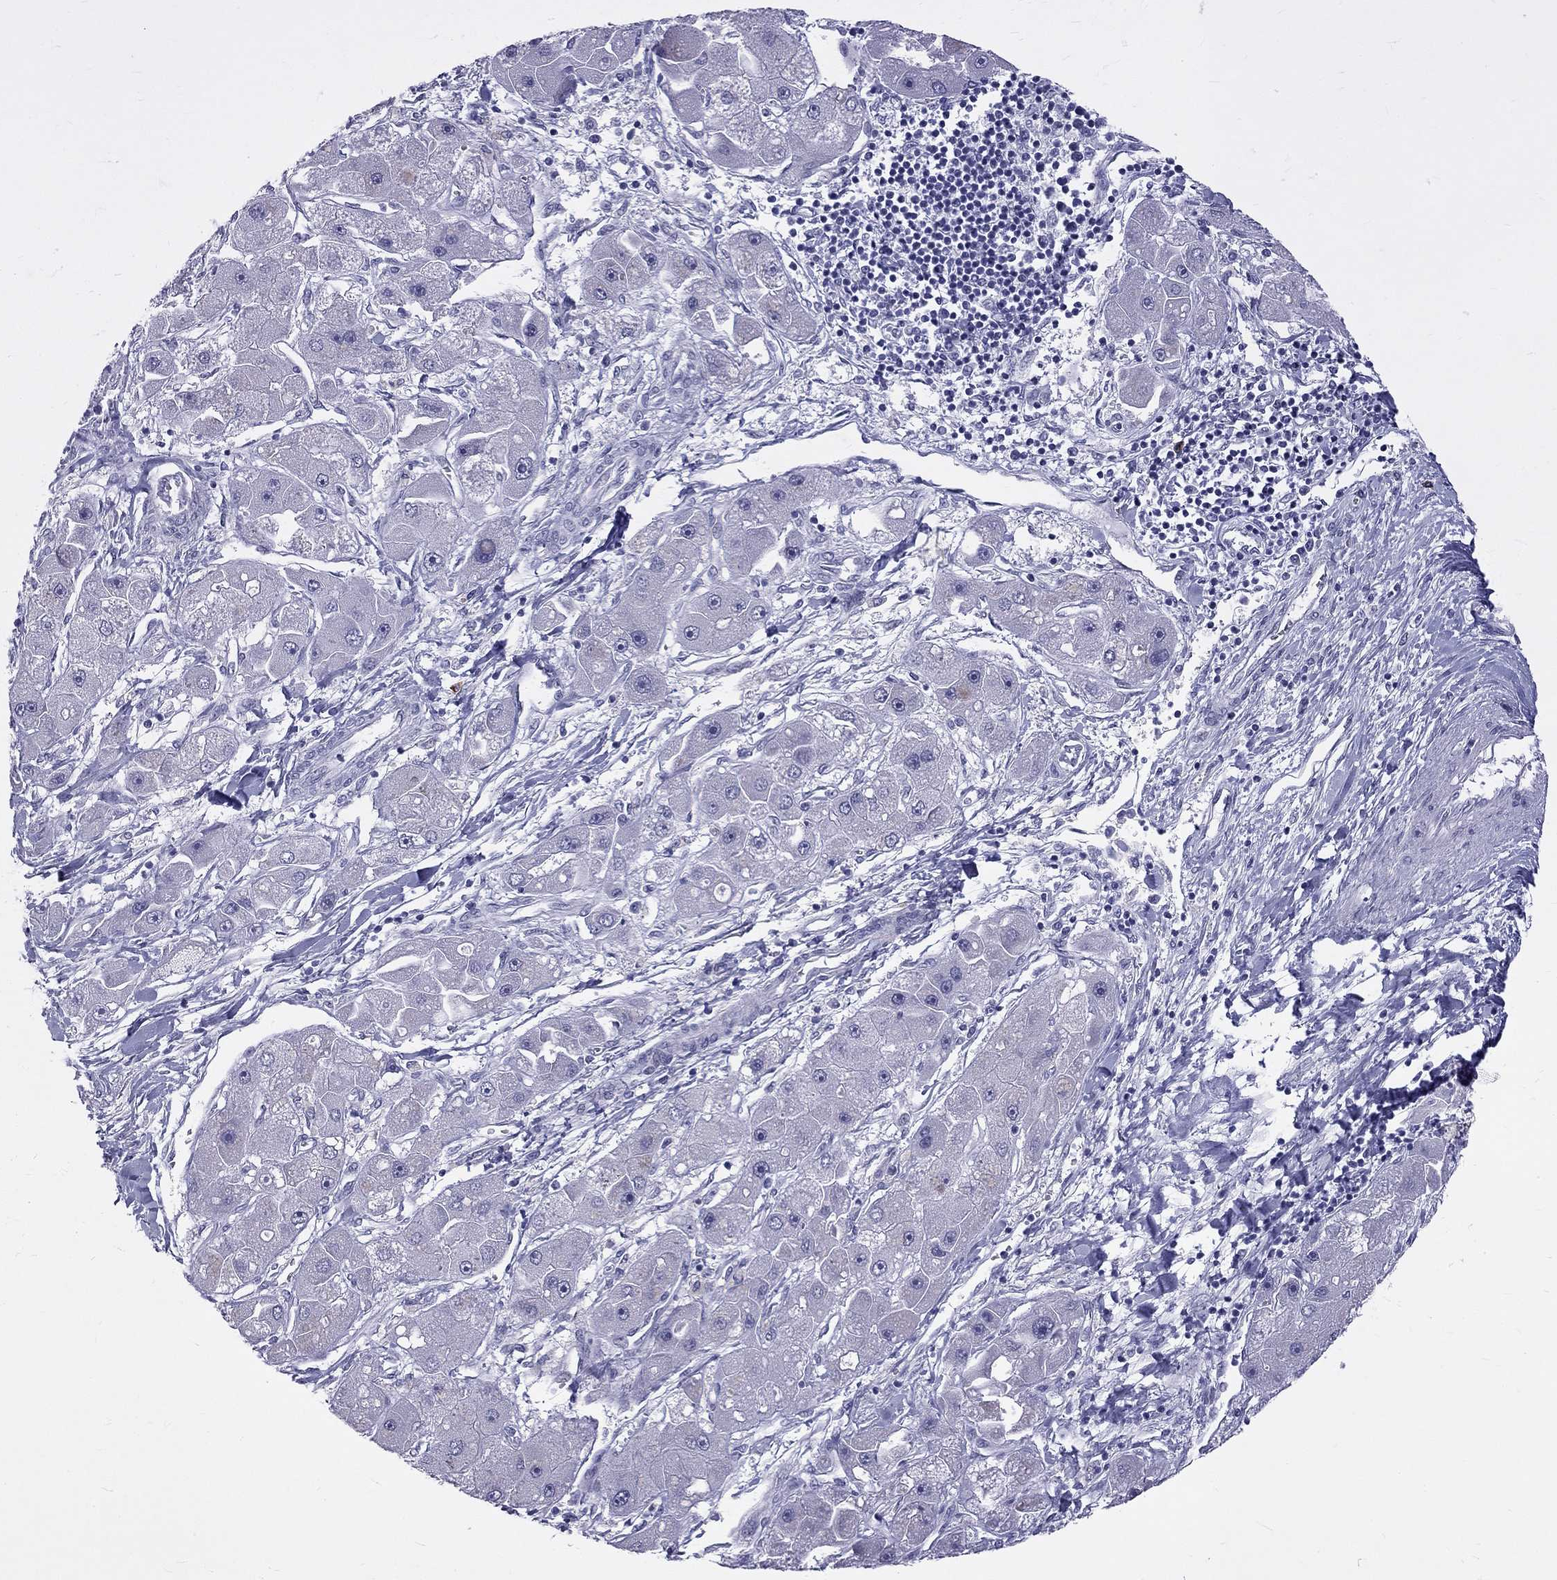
{"staining": {"intensity": "negative", "quantity": "none", "location": "none"}, "tissue": "liver cancer", "cell_type": "Tumor cells", "image_type": "cancer", "snomed": [{"axis": "morphology", "description": "Carcinoma, Hepatocellular, NOS"}, {"axis": "topography", "description": "Liver"}], "caption": "Immunohistochemistry (IHC) photomicrograph of human liver hepatocellular carcinoma stained for a protein (brown), which exhibits no positivity in tumor cells. The staining is performed using DAB (3,3'-diaminobenzidine) brown chromogen with nuclei counter-stained in using hematoxylin.", "gene": "RTL9", "patient": {"sex": "male", "age": 24}}